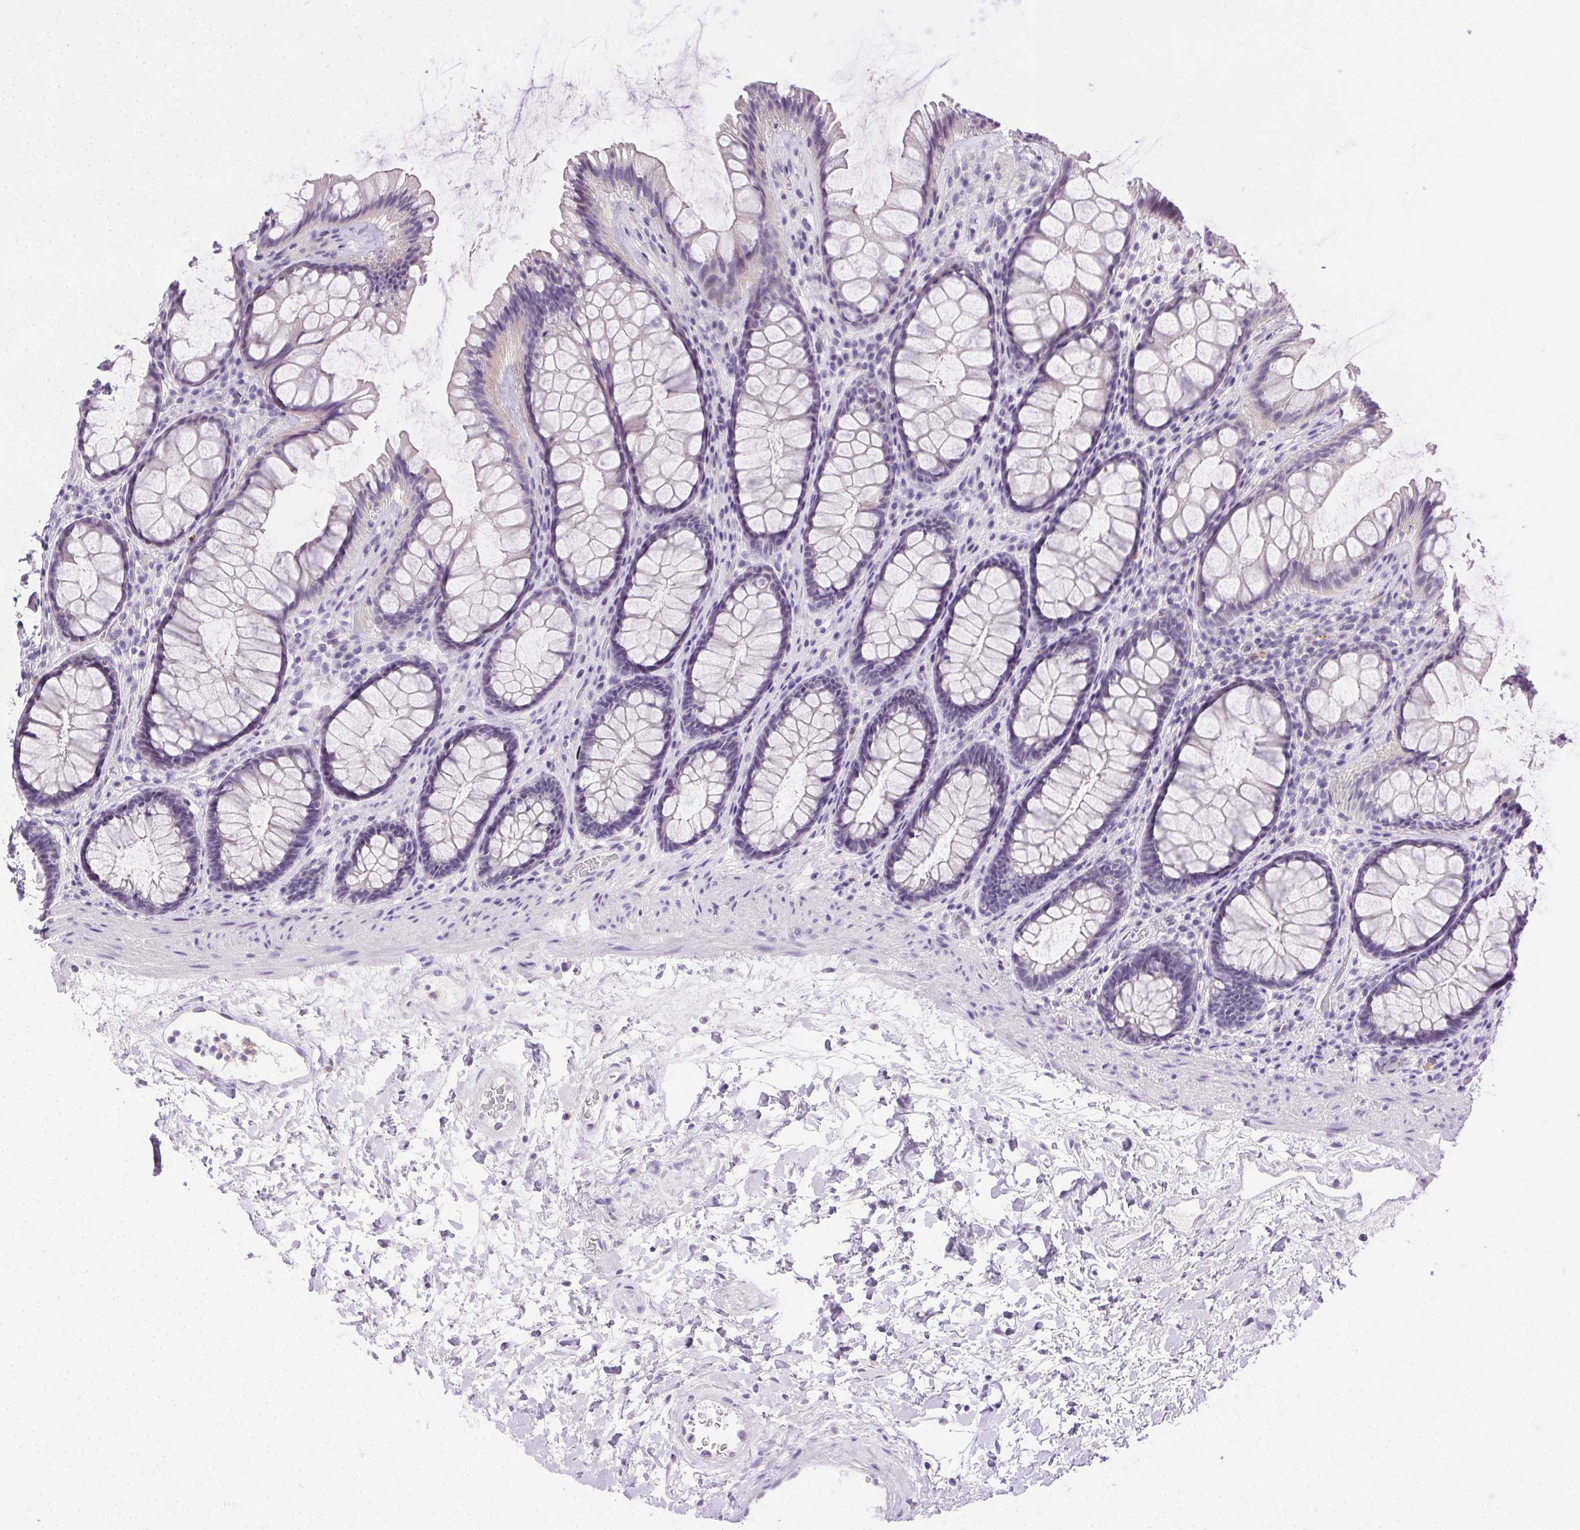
{"staining": {"intensity": "negative", "quantity": "none", "location": "none"}, "tissue": "rectum", "cell_type": "Glandular cells", "image_type": "normal", "snomed": [{"axis": "morphology", "description": "Normal tissue, NOS"}, {"axis": "topography", "description": "Rectum"}], "caption": "This is an immunohistochemistry (IHC) image of benign human rectum. There is no expression in glandular cells.", "gene": "C20orf85", "patient": {"sex": "male", "age": 72}}